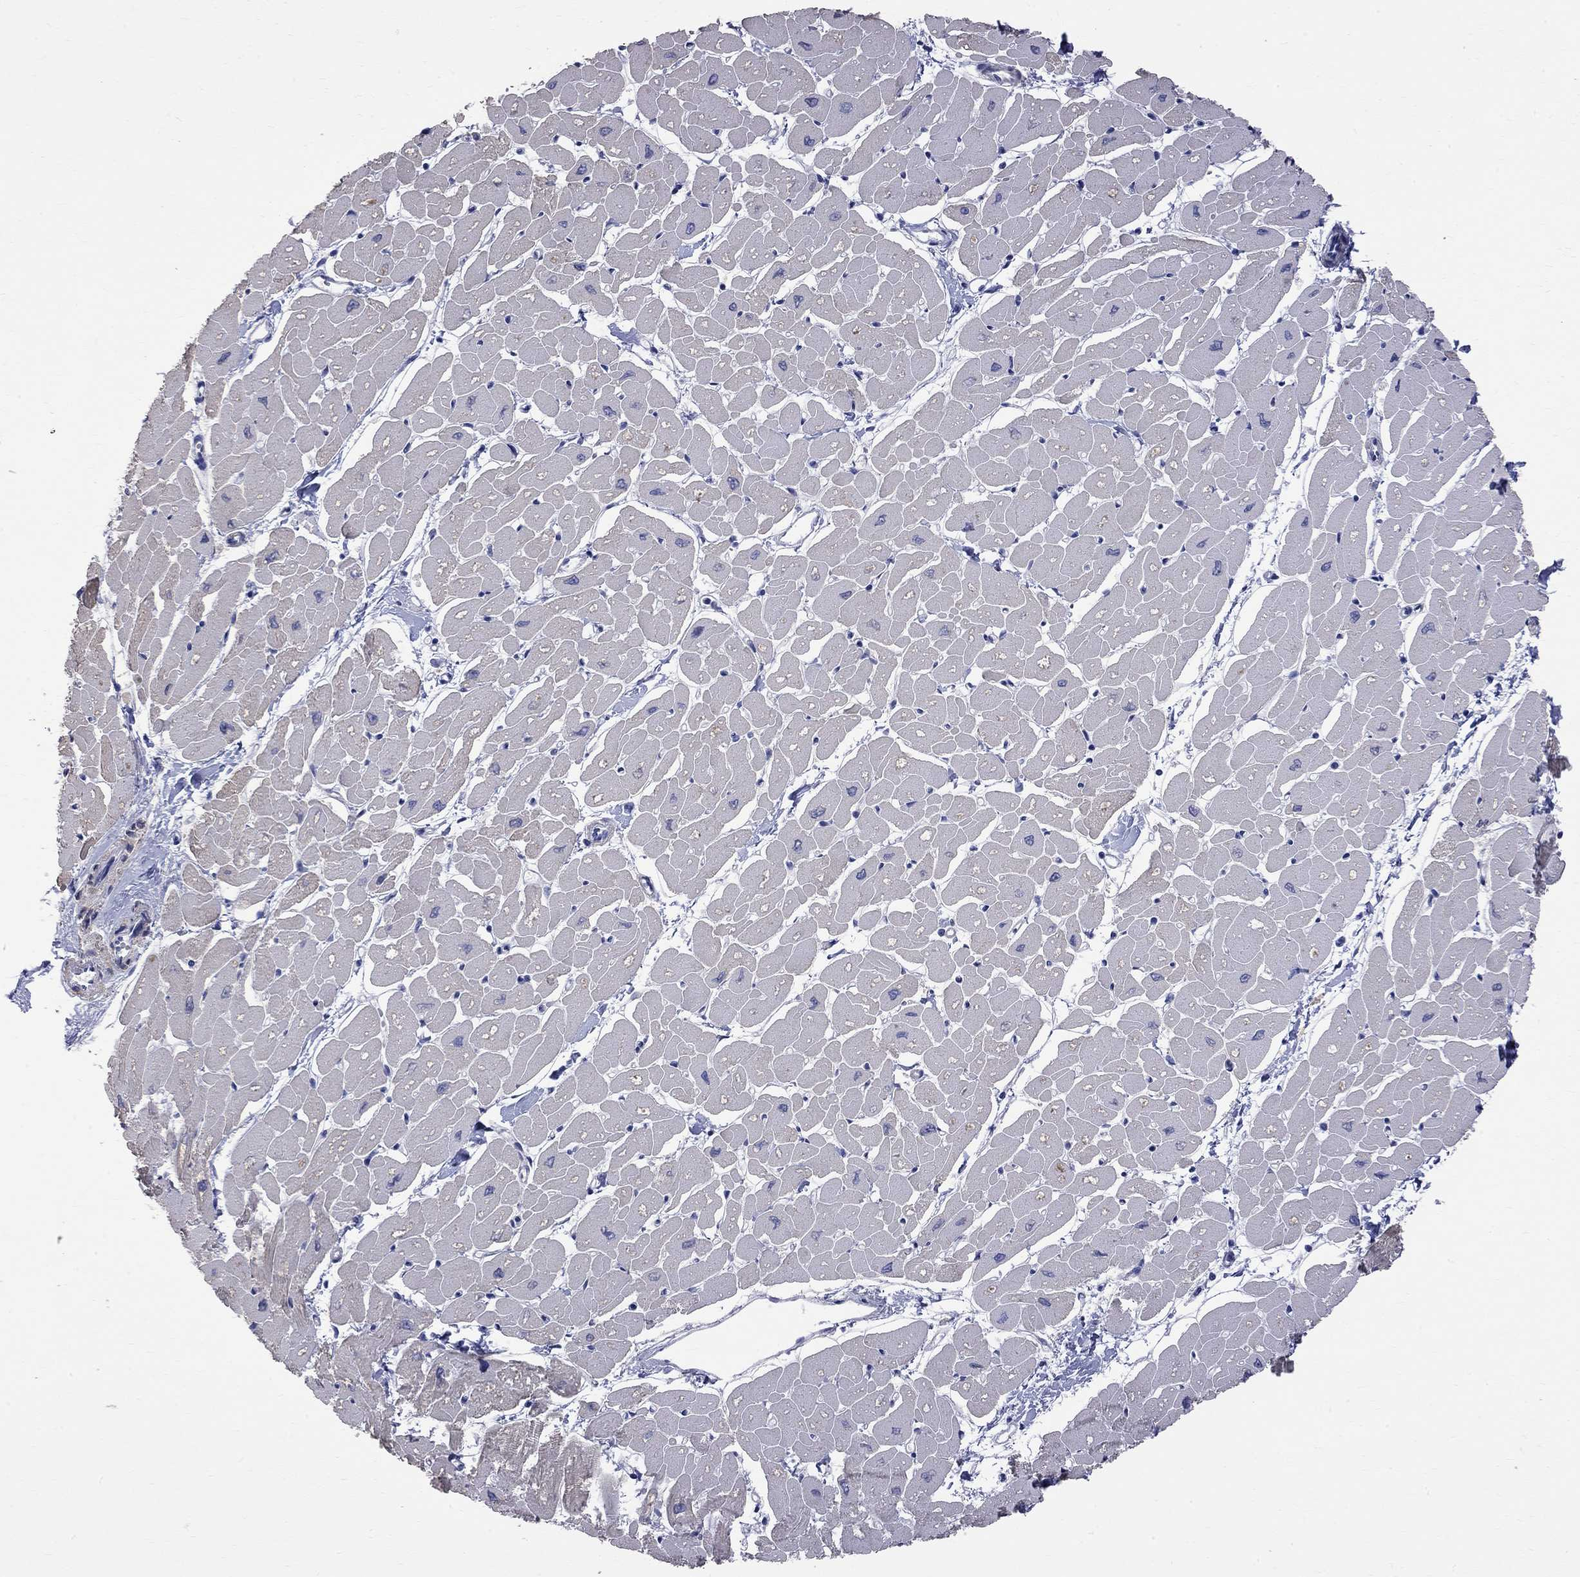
{"staining": {"intensity": "negative", "quantity": "none", "location": "none"}, "tissue": "heart muscle", "cell_type": "Cardiomyocytes", "image_type": "normal", "snomed": [{"axis": "morphology", "description": "Normal tissue, NOS"}, {"axis": "topography", "description": "Heart"}], "caption": "The micrograph demonstrates no staining of cardiomyocytes in unremarkable heart muscle. The staining is performed using DAB brown chromogen with nuclei counter-stained in using hematoxylin.", "gene": "CKAP2", "patient": {"sex": "male", "age": 57}}